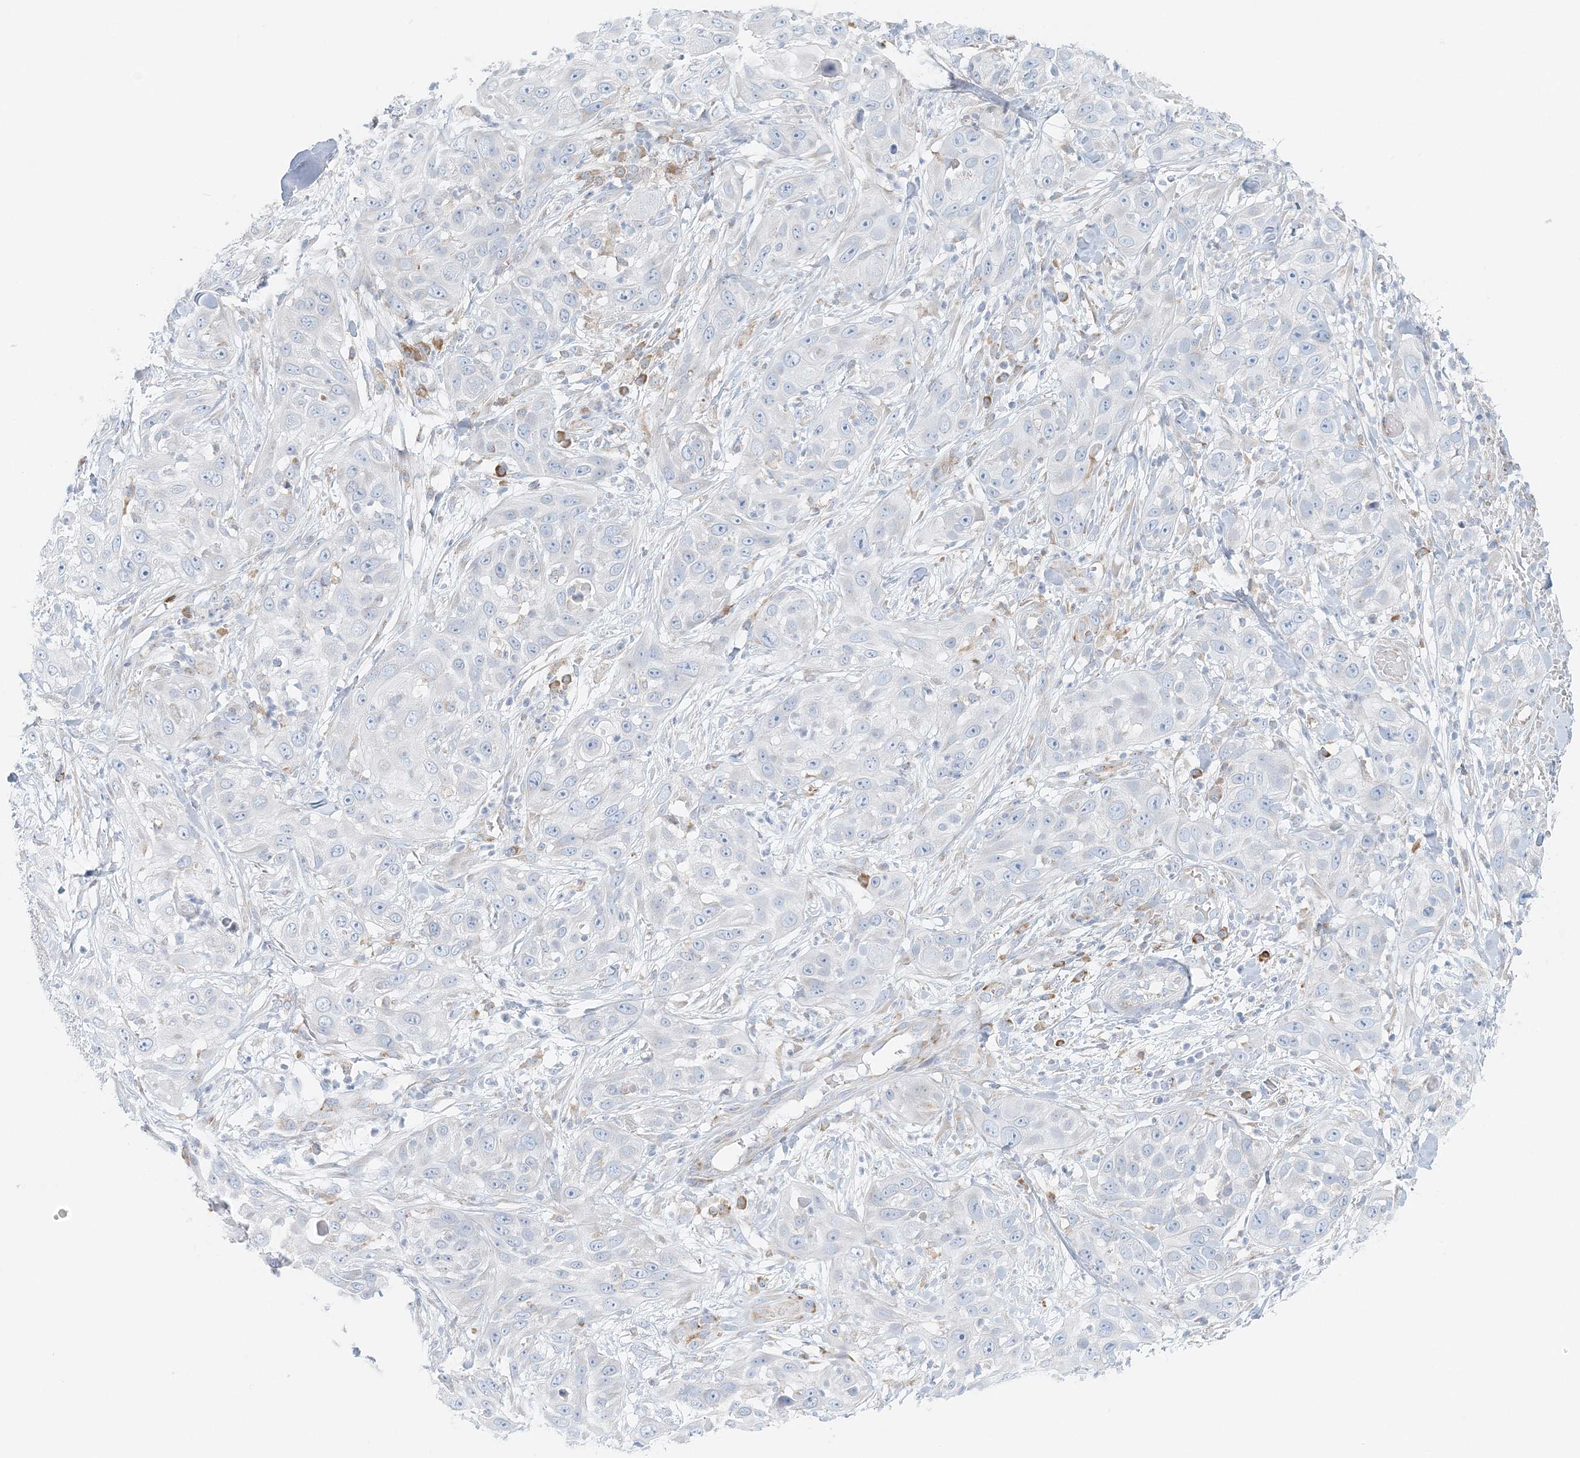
{"staining": {"intensity": "negative", "quantity": "none", "location": "none"}, "tissue": "skin cancer", "cell_type": "Tumor cells", "image_type": "cancer", "snomed": [{"axis": "morphology", "description": "Squamous cell carcinoma, NOS"}, {"axis": "topography", "description": "Skin"}], "caption": "A histopathology image of human skin squamous cell carcinoma is negative for staining in tumor cells.", "gene": "STK11IP", "patient": {"sex": "female", "age": 44}}